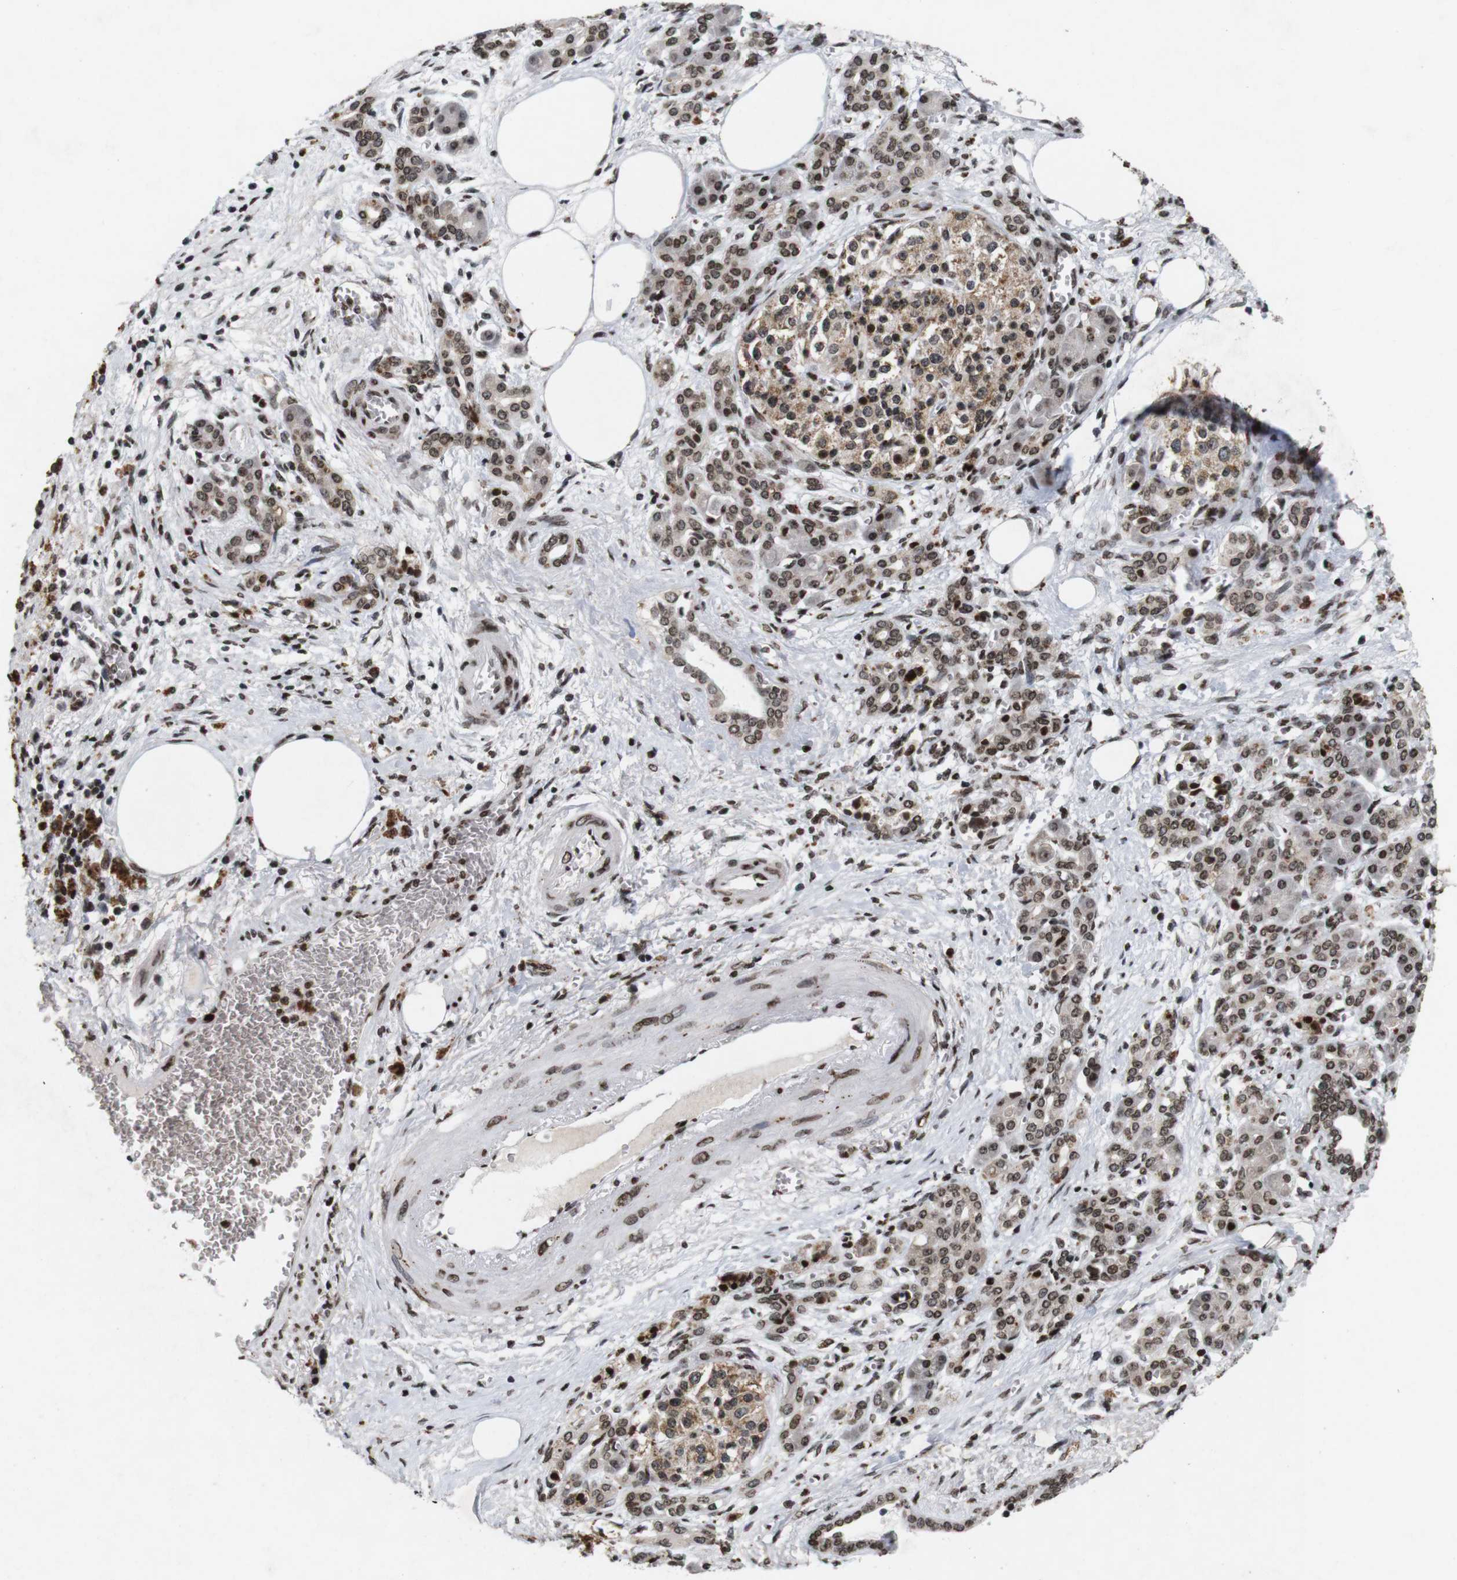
{"staining": {"intensity": "moderate", "quantity": ">75%", "location": "nuclear"}, "tissue": "pancreatic cancer", "cell_type": "Tumor cells", "image_type": "cancer", "snomed": [{"axis": "morphology", "description": "Adenocarcinoma, NOS"}, {"axis": "topography", "description": "Pancreas"}], "caption": "Adenocarcinoma (pancreatic) stained with a brown dye reveals moderate nuclear positive positivity in approximately >75% of tumor cells.", "gene": "MAGEH1", "patient": {"sex": "female", "age": 70}}